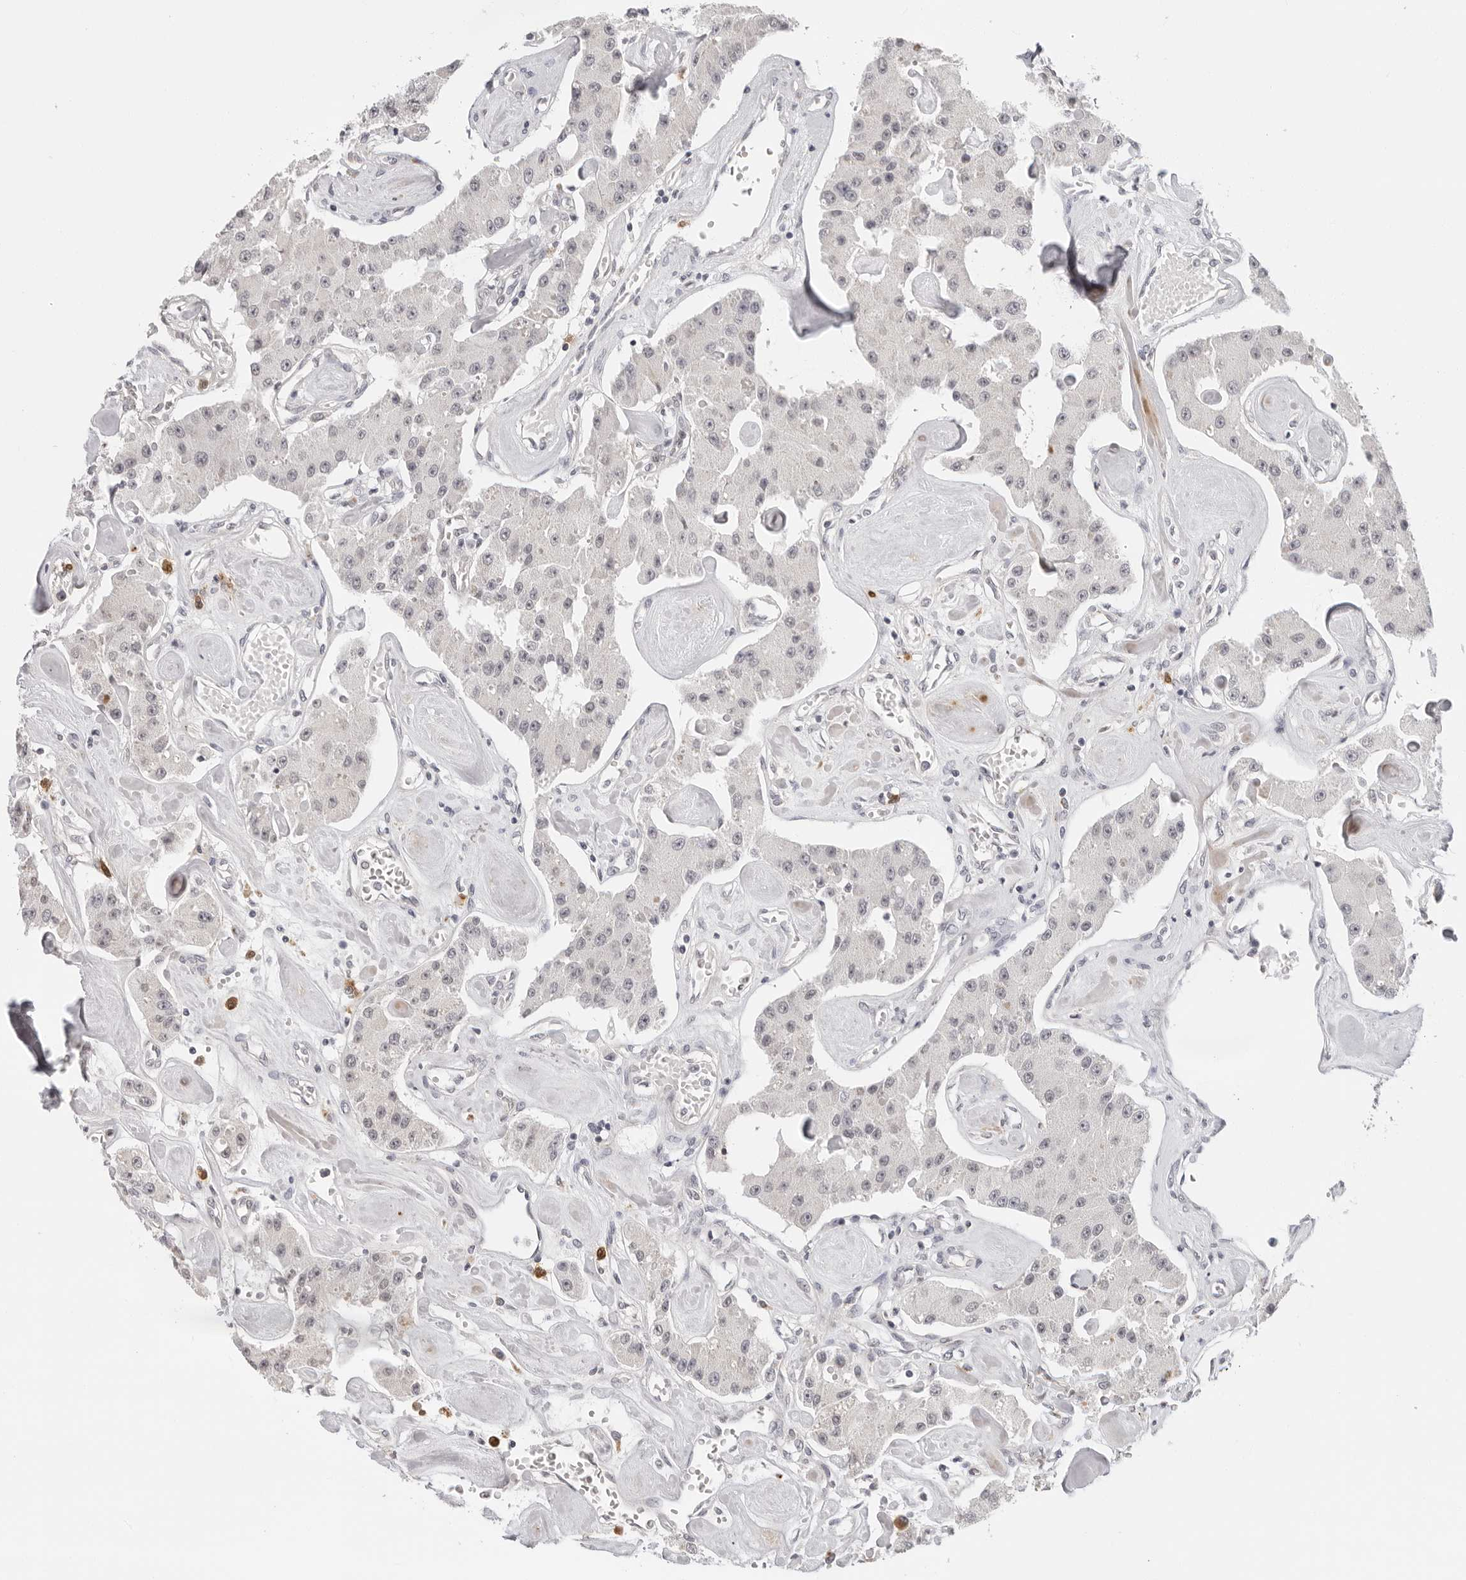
{"staining": {"intensity": "negative", "quantity": "none", "location": "none"}, "tissue": "carcinoid", "cell_type": "Tumor cells", "image_type": "cancer", "snomed": [{"axis": "morphology", "description": "Carcinoid, malignant, NOS"}, {"axis": "topography", "description": "Pancreas"}], "caption": "Tumor cells show no significant expression in carcinoid. (DAB immunohistochemistry, high magnification).", "gene": "STRADB", "patient": {"sex": "male", "age": 41}}